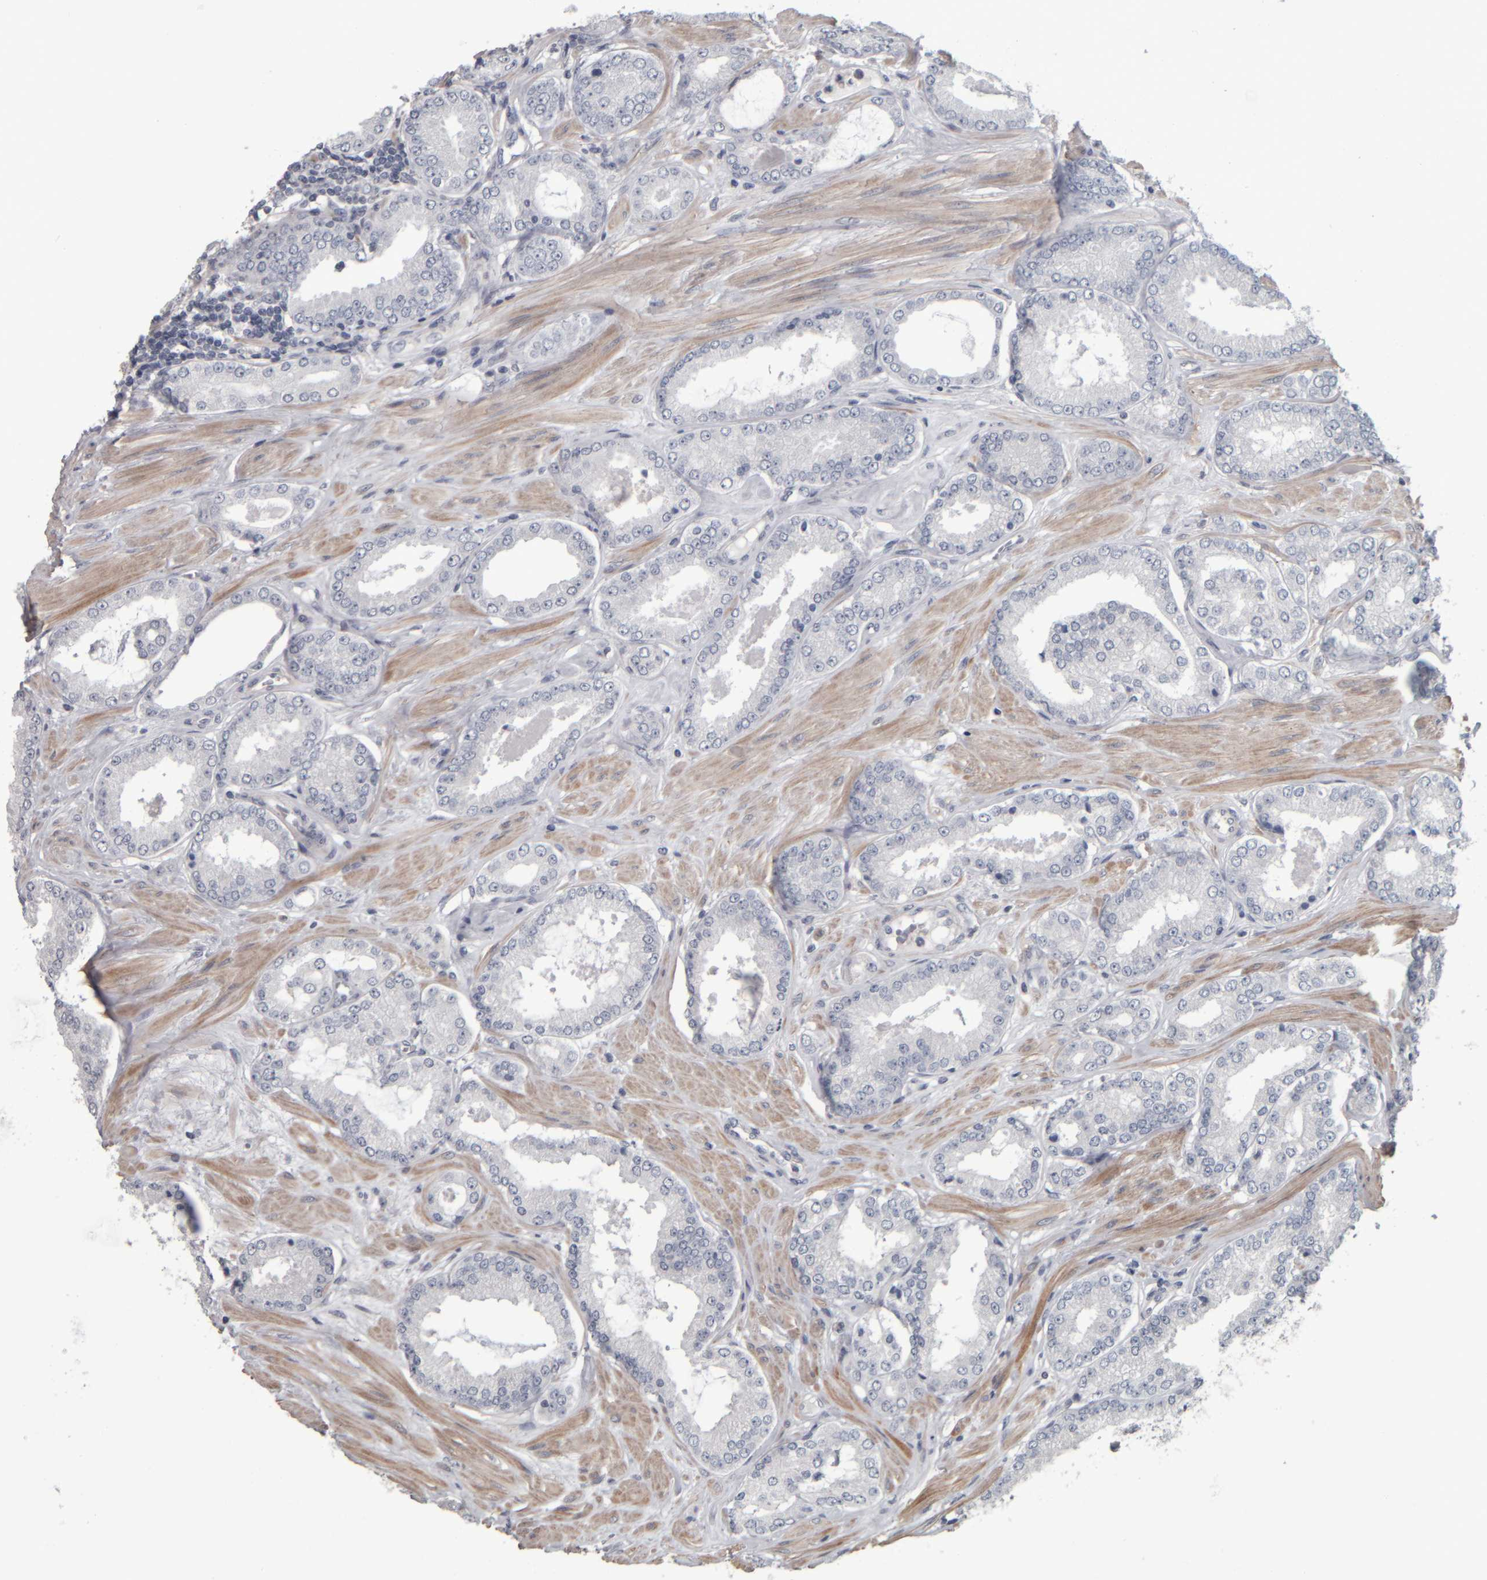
{"staining": {"intensity": "negative", "quantity": "none", "location": "none"}, "tissue": "prostate cancer", "cell_type": "Tumor cells", "image_type": "cancer", "snomed": [{"axis": "morphology", "description": "Adenocarcinoma, Low grade"}, {"axis": "topography", "description": "Prostate"}], "caption": "Immunohistochemical staining of prostate cancer shows no significant positivity in tumor cells. The staining was performed using DAB to visualize the protein expression in brown, while the nuclei were stained in blue with hematoxylin (Magnification: 20x).", "gene": "CAVIN4", "patient": {"sex": "male", "age": 62}}